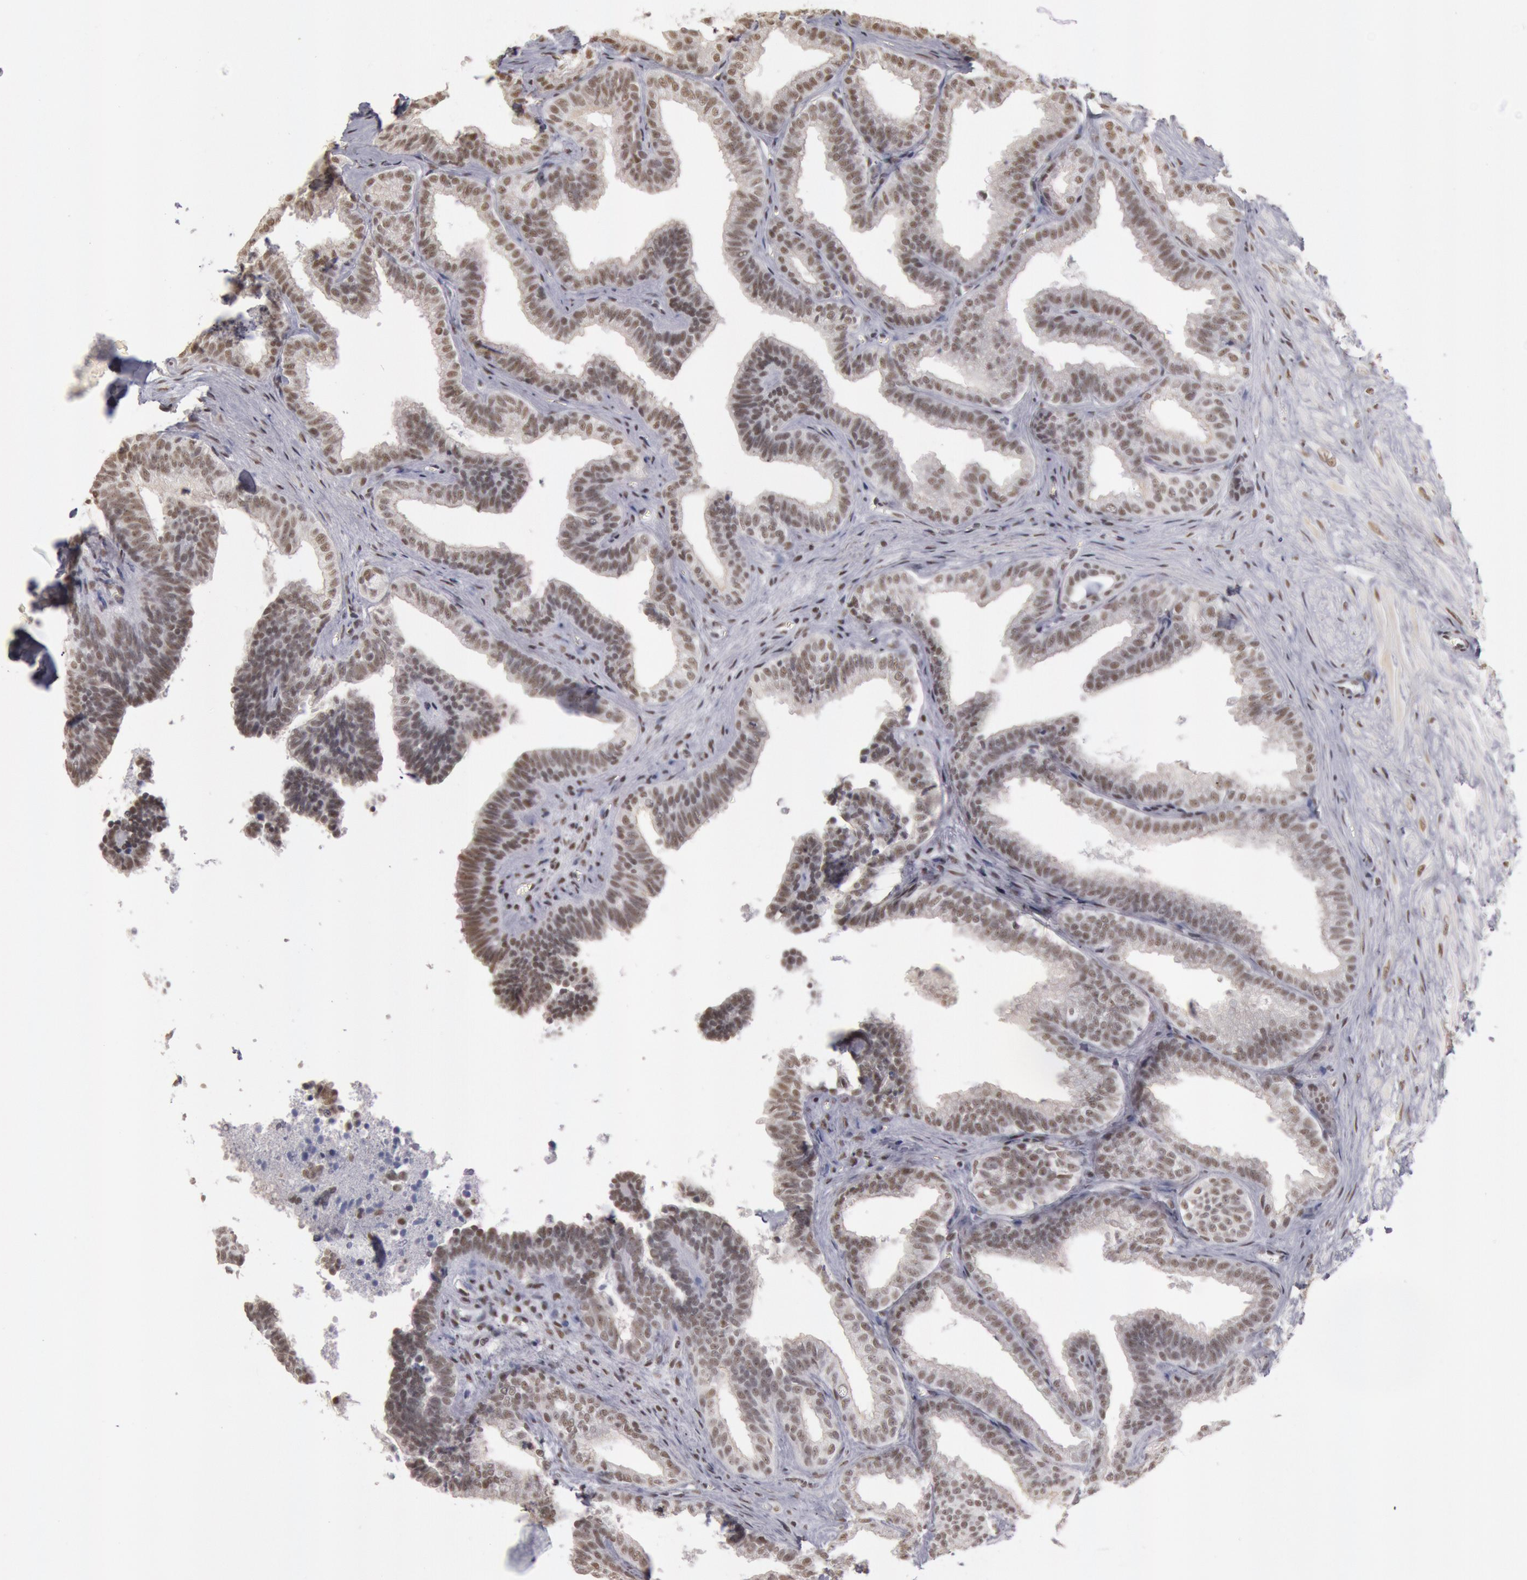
{"staining": {"intensity": "moderate", "quantity": ">75%", "location": "nuclear"}, "tissue": "seminal vesicle", "cell_type": "Glandular cells", "image_type": "normal", "snomed": [{"axis": "morphology", "description": "Normal tissue, NOS"}, {"axis": "topography", "description": "Seminal veicle"}], "caption": "IHC (DAB (3,3'-diaminobenzidine)) staining of normal seminal vesicle reveals moderate nuclear protein staining in approximately >75% of glandular cells. (DAB (3,3'-diaminobenzidine) IHC, brown staining for protein, blue staining for nuclei).", "gene": "ESS2", "patient": {"sex": "male", "age": 26}}